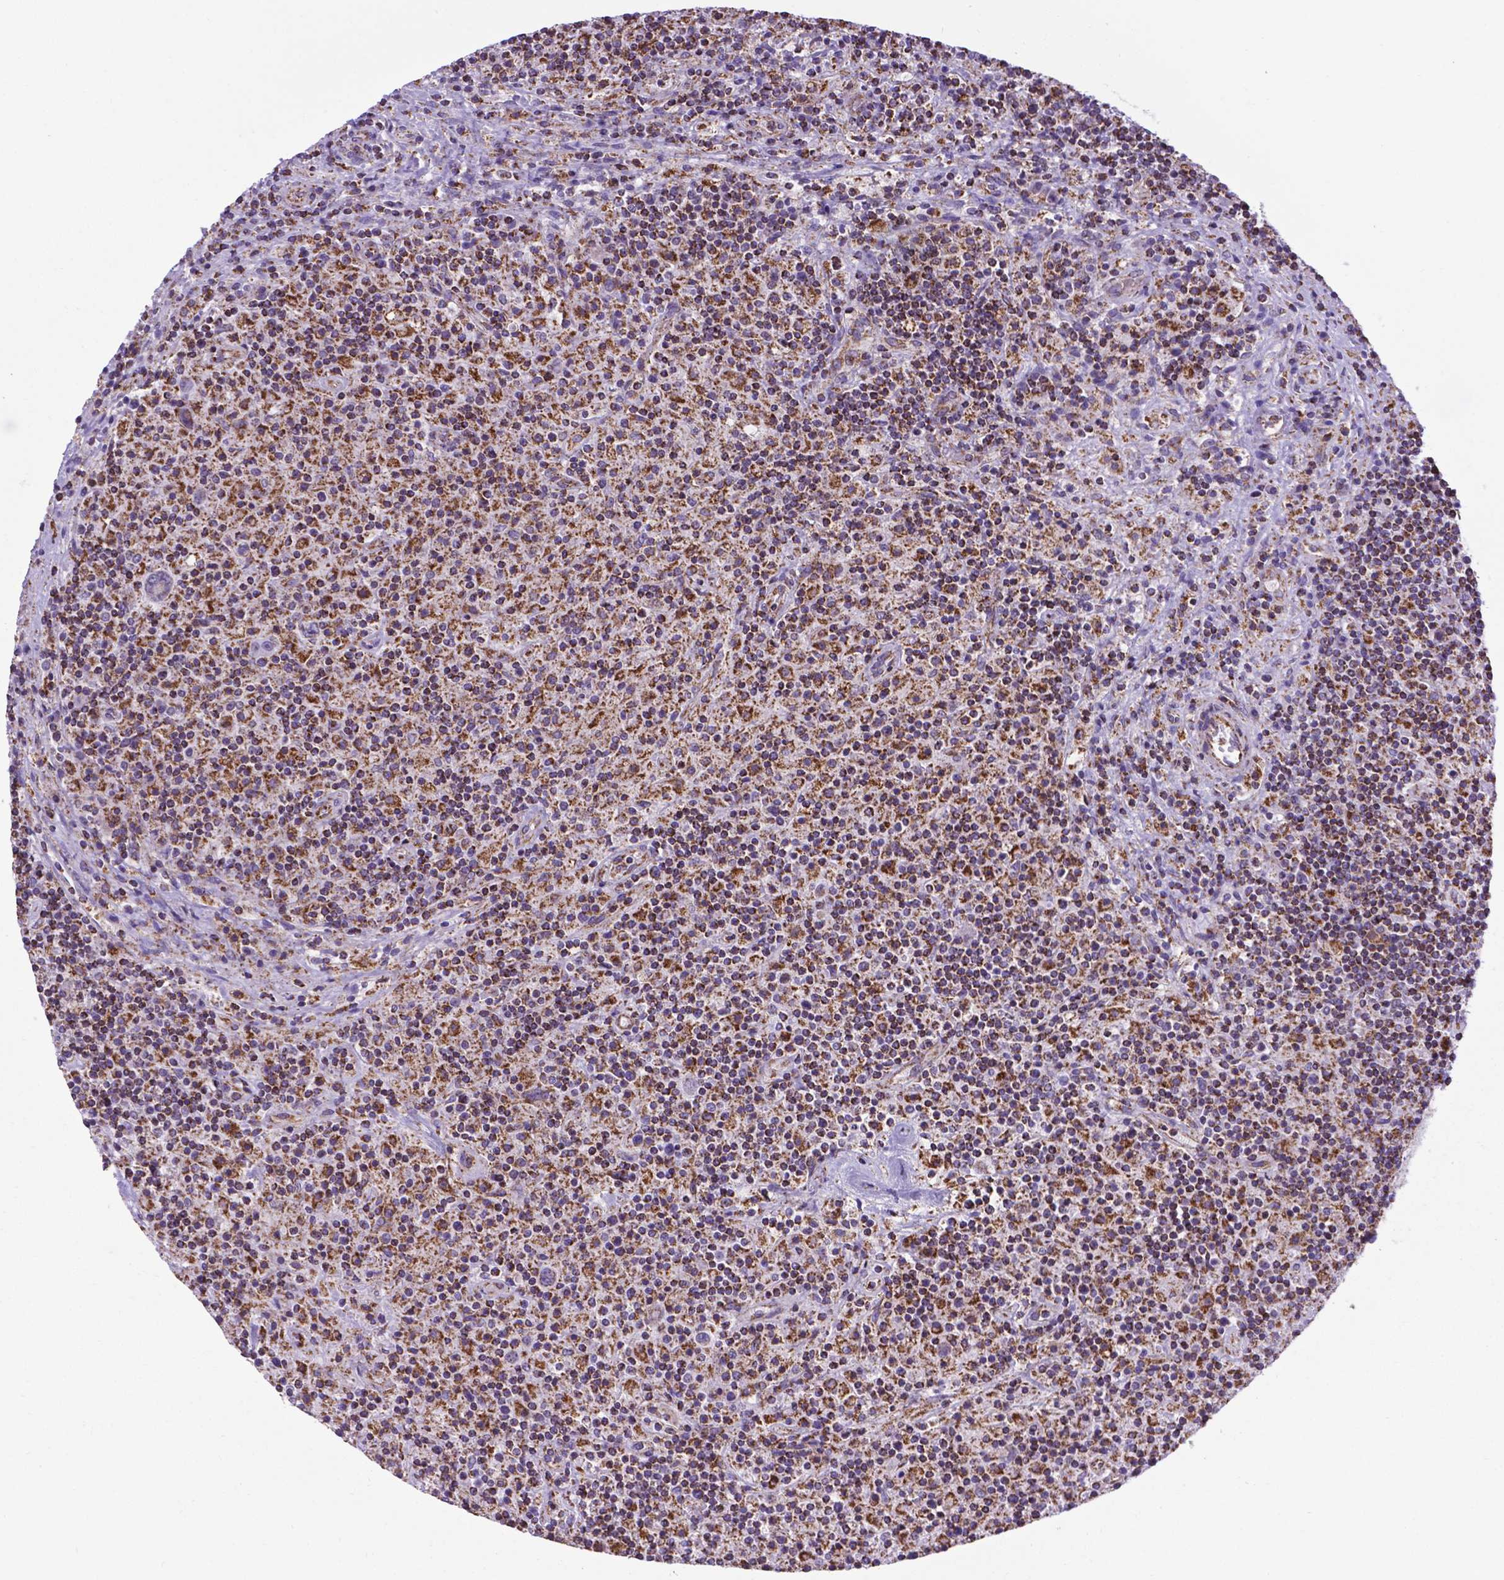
{"staining": {"intensity": "strong", "quantity": ">75%", "location": "cytoplasmic/membranous"}, "tissue": "lymphoma", "cell_type": "Tumor cells", "image_type": "cancer", "snomed": [{"axis": "morphology", "description": "Hodgkin's disease, NOS"}, {"axis": "topography", "description": "Lymph node"}], "caption": "Protein staining of Hodgkin's disease tissue demonstrates strong cytoplasmic/membranous staining in about >75% of tumor cells.", "gene": "POU3F3", "patient": {"sex": "male", "age": 70}}